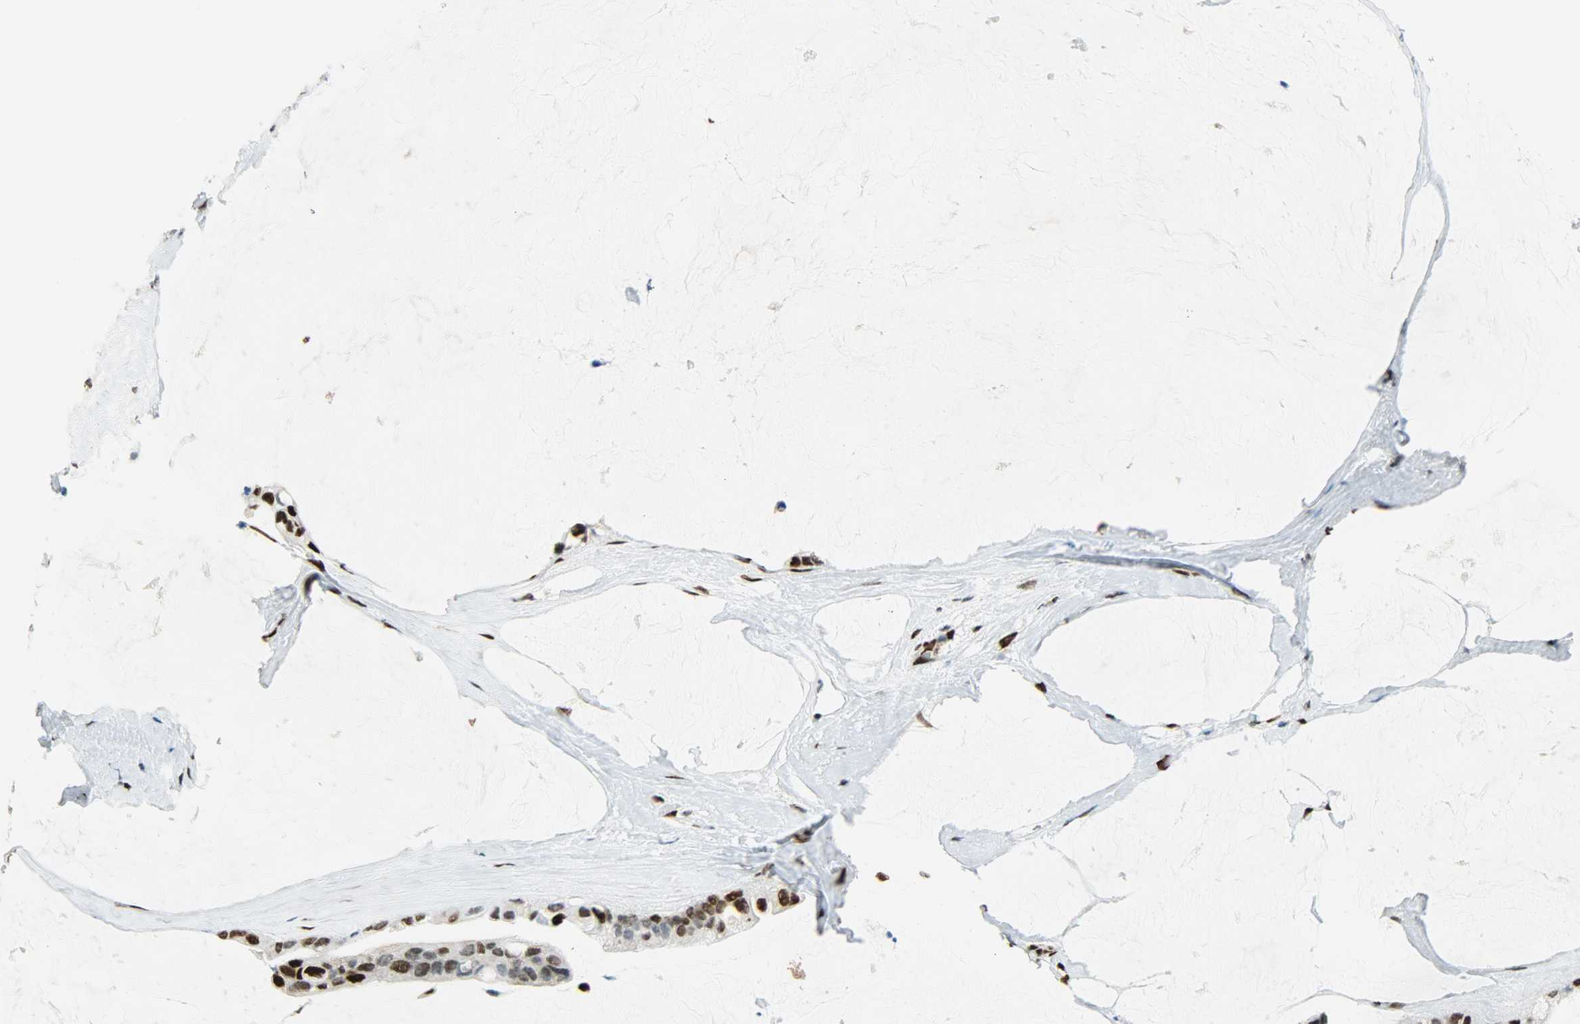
{"staining": {"intensity": "moderate", "quantity": "25%-75%", "location": "nuclear"}, "tissue": "ovarian cancer", "cell_type": "Tumor cells", "image_type": "cancer", "snomed": [{"axis": "morphology", "description": "Cystadenocarcinoma, mucinous, NOS"}, {"axis": "topography", "description": "Ovary"}], "caption": "The histopathology image reveals staining of mucinous cystadenocarcinoma (ovarian), revealing moderate nuclear protein positivity (brown color) within tumor cells.", "gene": "JUNB", "patient": {"sex": "female", "age": 39}}